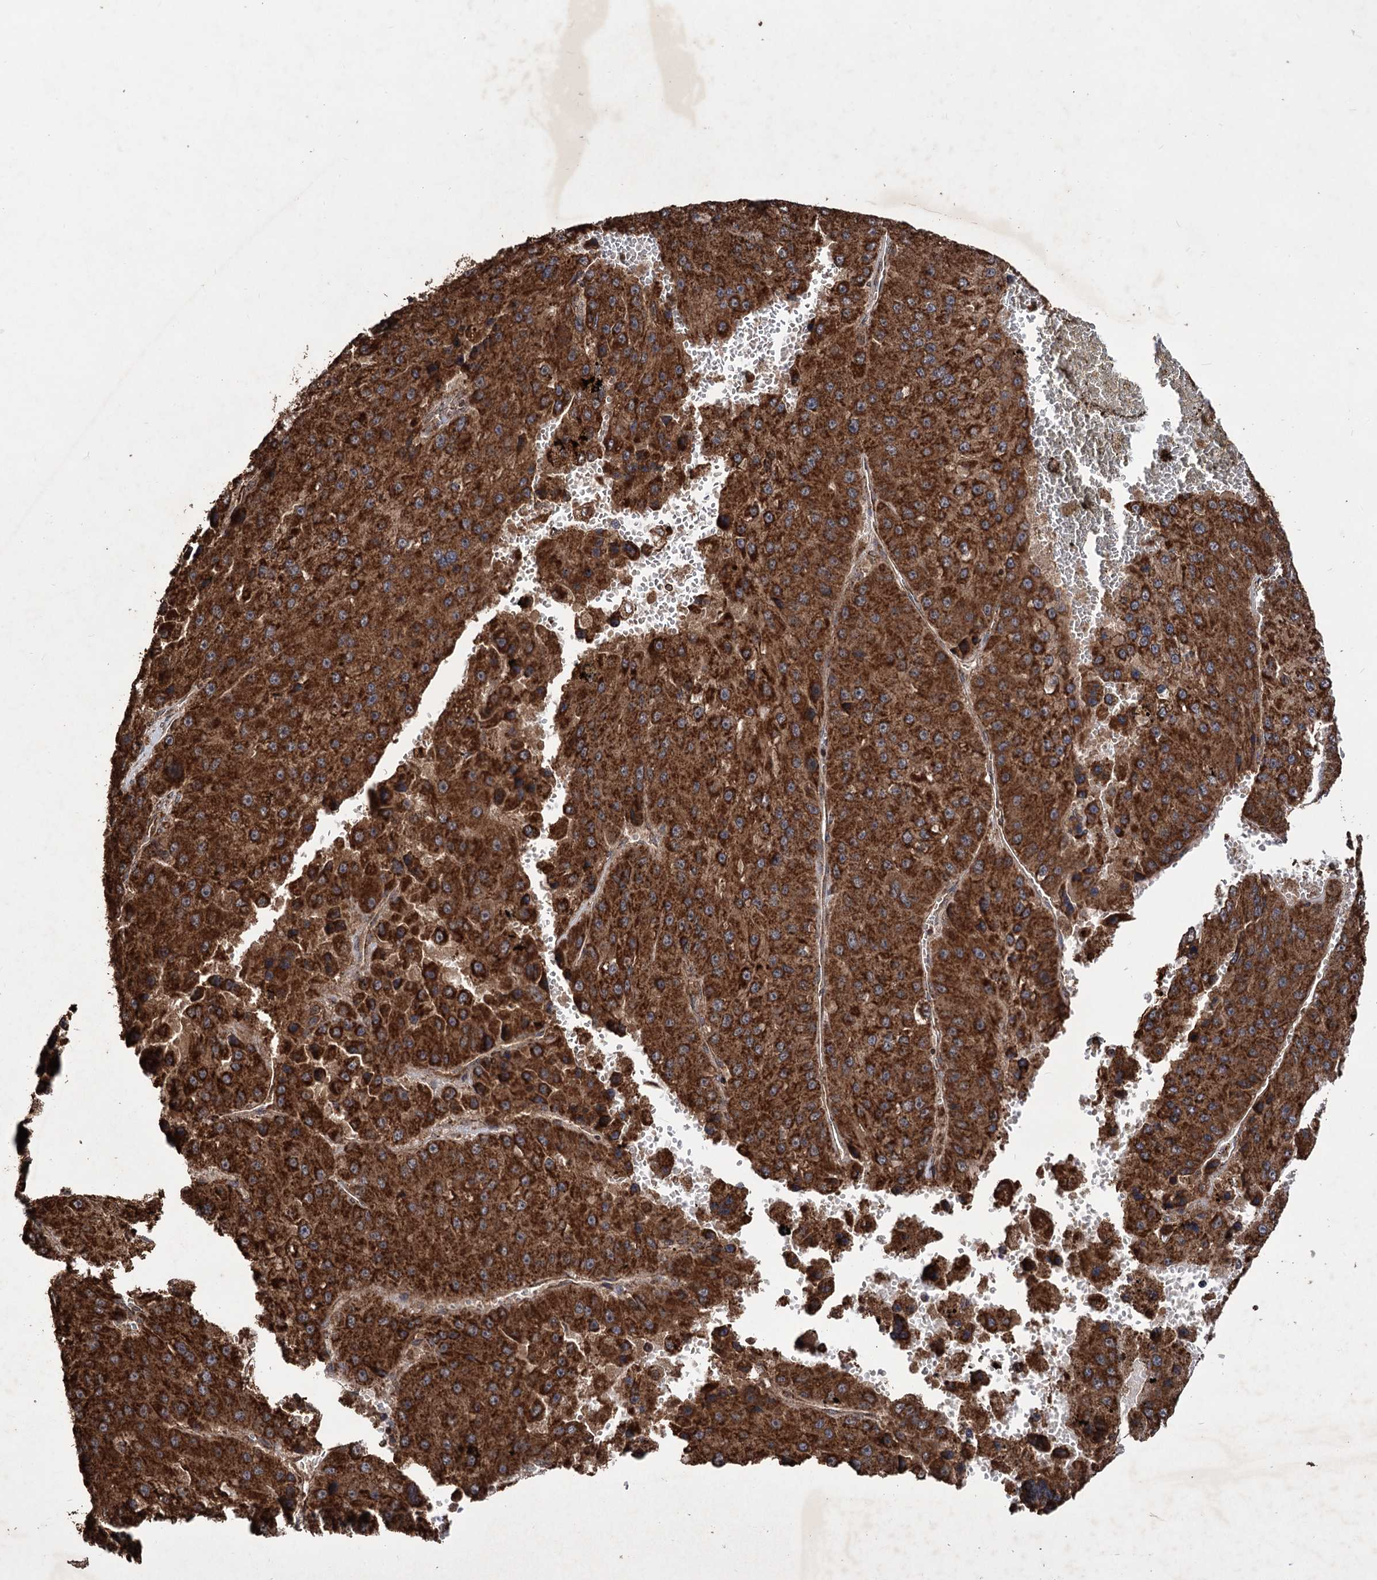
{"staining": {"intensity": "strong", "quantity": ">75%", "location": "cytoplasmic/membranous"}, "tissue": "liver cancer", "cell_type": "Tumor cells", "image_type": "cancer", "snomed": [{"axis": "morphology", "description": "Carcinoma, Hepatocellular, NOS"}, {"axis": "topography", "description": "Liver"}], "caption": "Immunohistochemical staining of human liver cancer (hepatocellular carcinoma) demonstrates strong cytoplasmic/membranous protein positivity in approximately >75% of tumor cells.", "gene": "IPO4", "patient": {"sex": "female", "age": 73}}